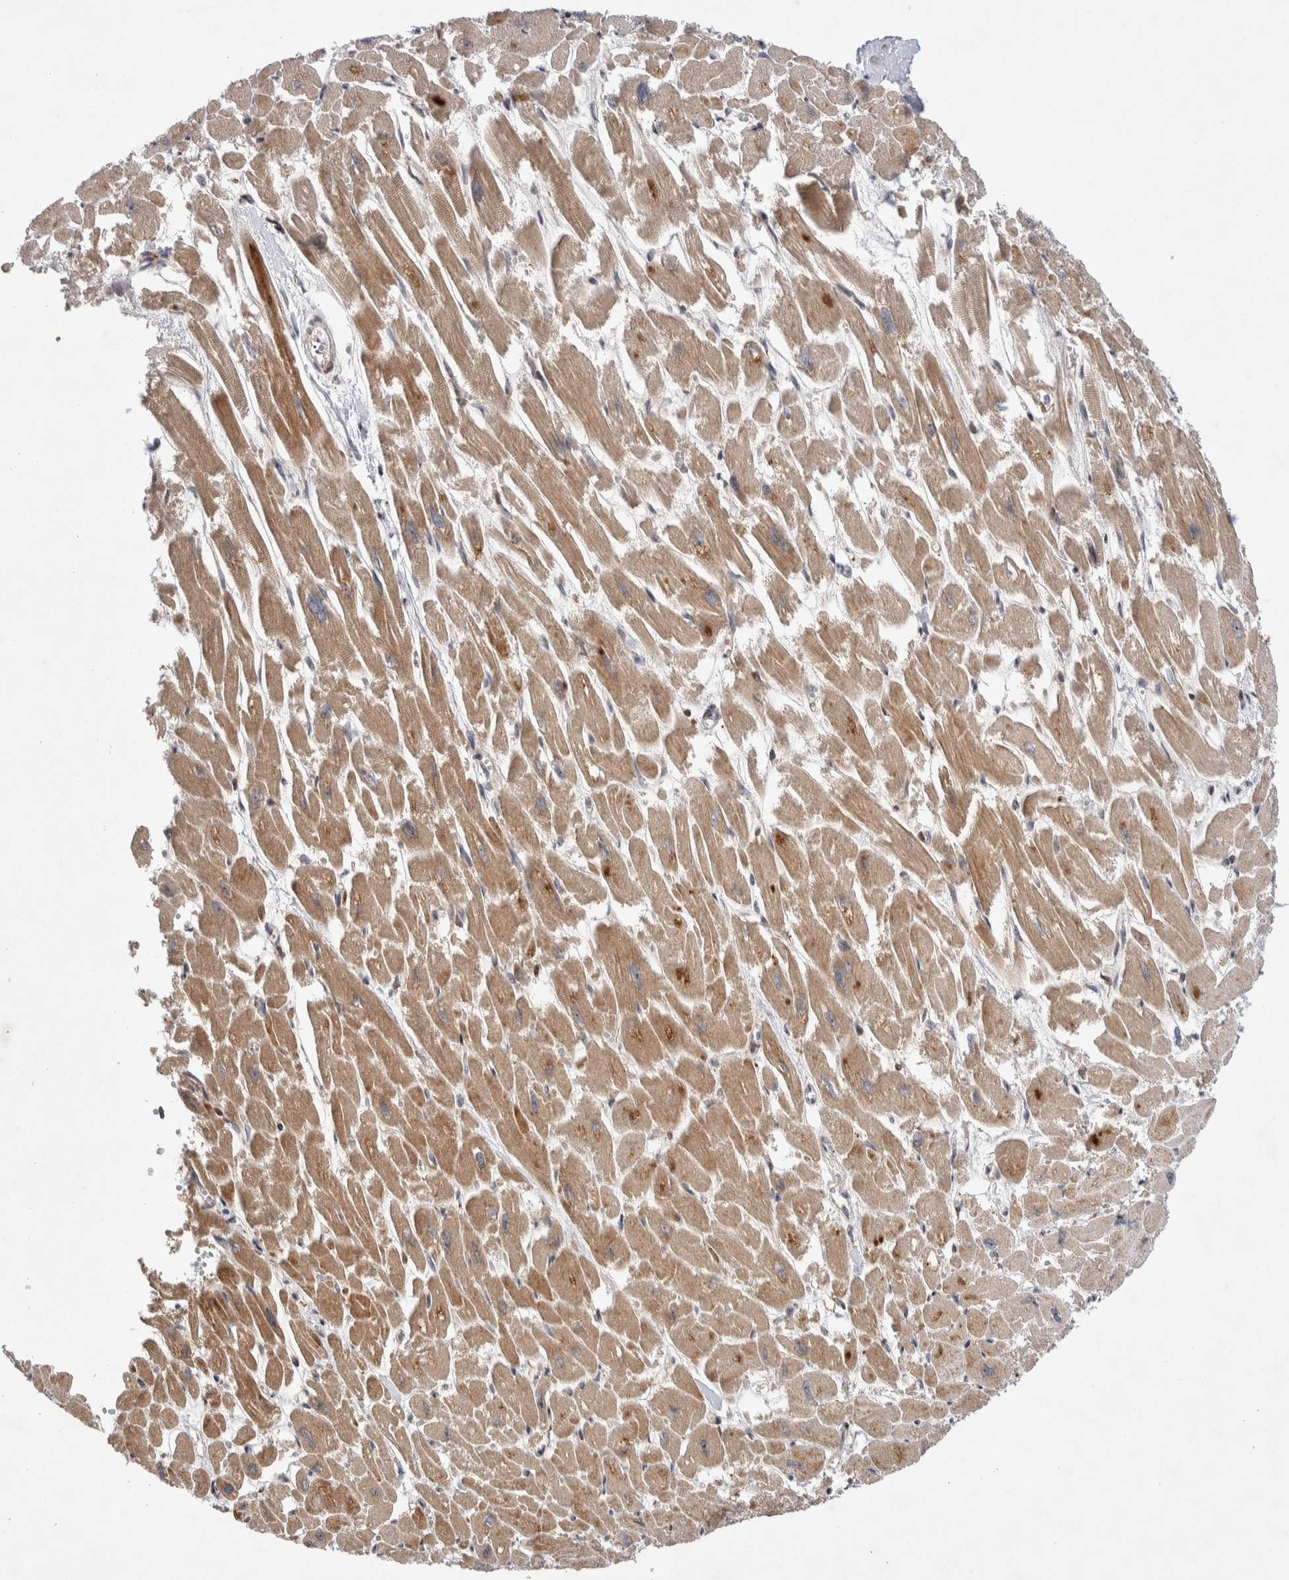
{"staining": {"intensity": "moderate", "quantity": ">75%", "location": "cytoplasmic/membranous"}, "tissue": "heart muscle", "cell_type": "Cardiomyocytes", "image_type": "normal", "snomed": [{"axis": "morphology", "description": "Normal tissue, NOS"}, {"axis": "topography", "description": "Heart"}], "caption": "Moderate cytoplasmic/membranous expression is appreciated in approximately >75% of cardiomyocytes in benign heart muscle.", "gene": "LZTS1", "patient": {"sex": "male", "age": 54}}